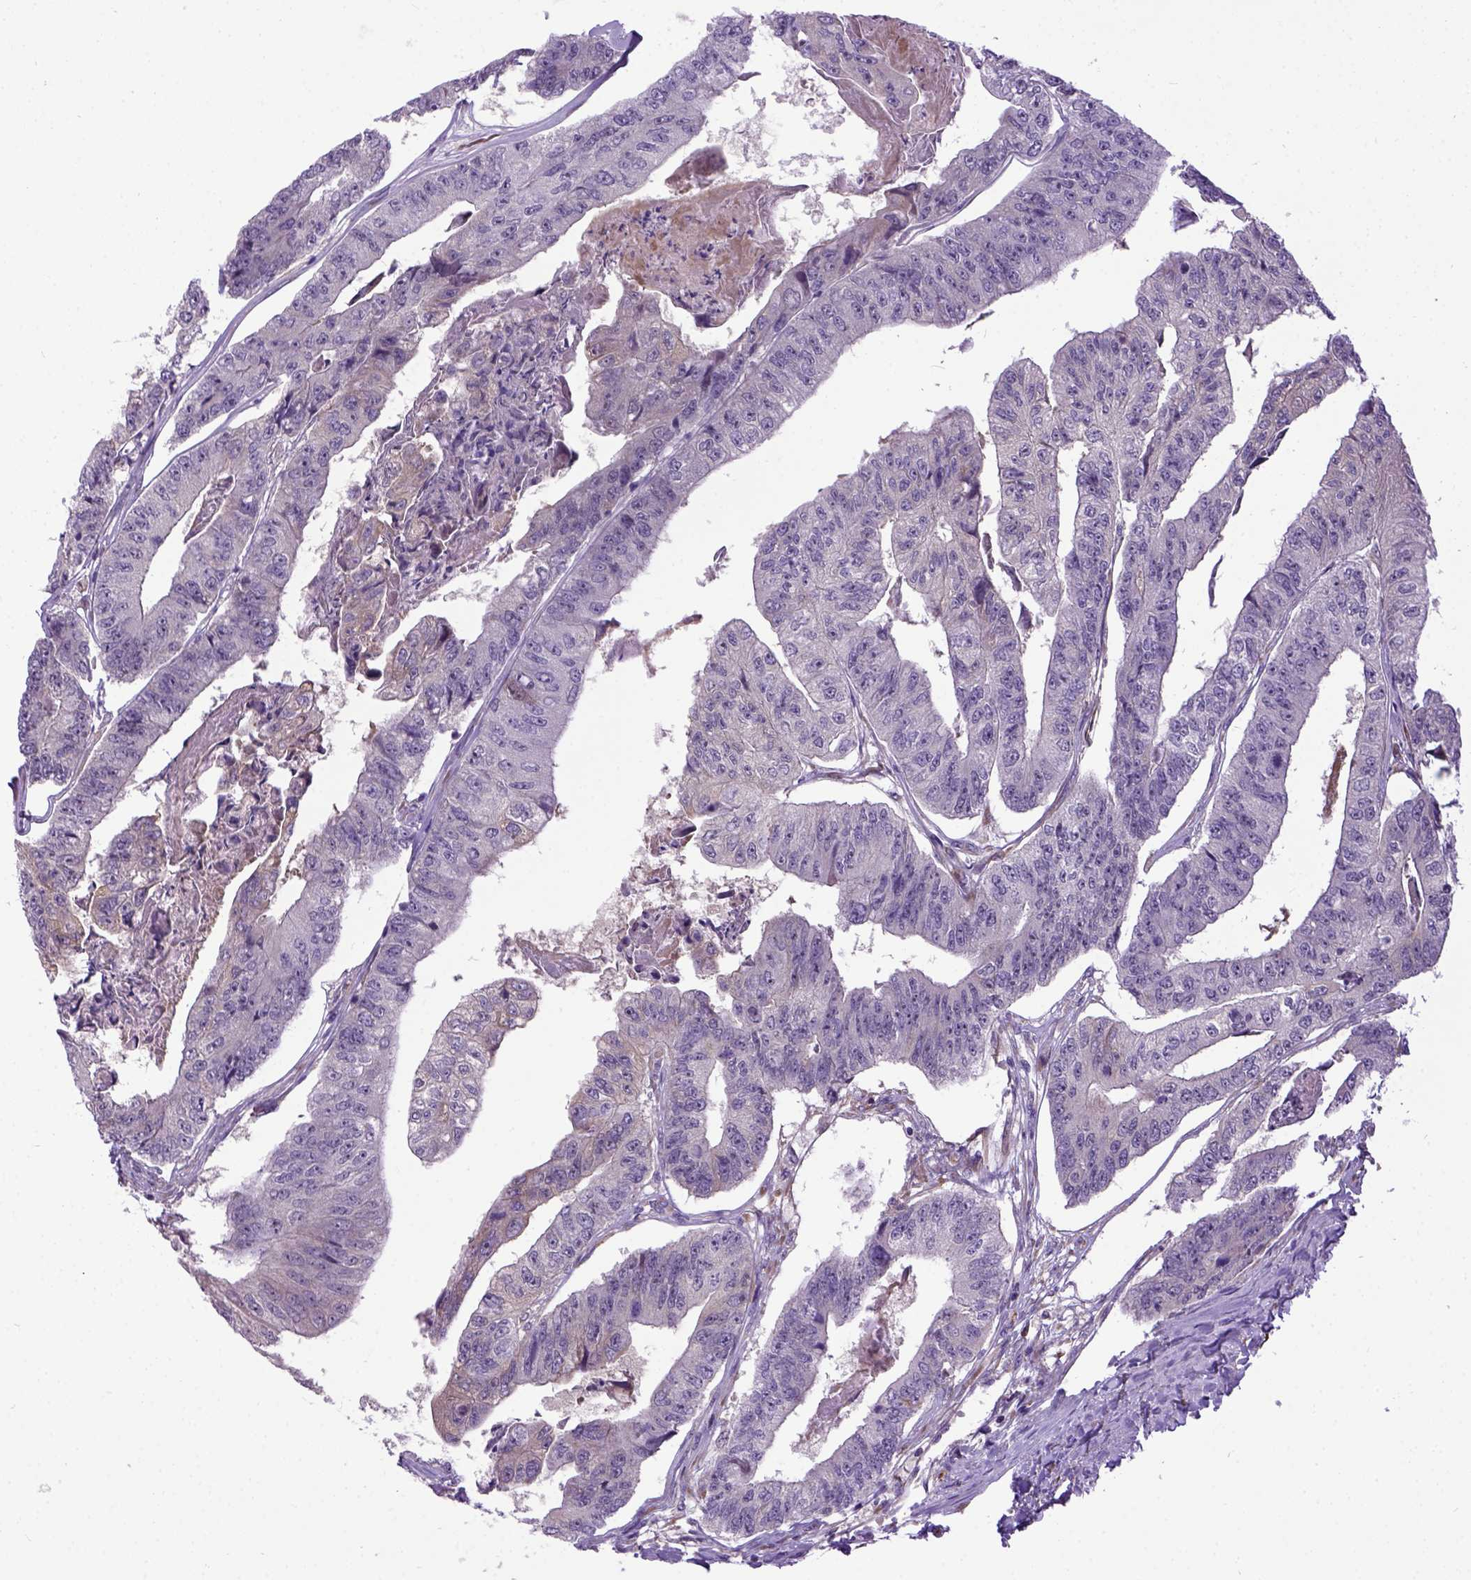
{"staining": {"intensity": "negative", "quantity": "none", "location": "none"}, "tissue": "colorectal cancer", "cell_type": "Tumor cells", "image_type": "cancer", "snomed": [{"axis": "morphology", "description": "Adenocarcinoma, NOS"}, {"axis": "topography", "description": "Colon"}], "caption": "An immunohistochemistry histopathology image of colorectal cancer (adenocarcinoma) is shown. There is no staining in tumor cells of colorectal cancer (adenocarcinoma).", "gene": "NEK5", "patient": {"sex": "female", "age": 67}}